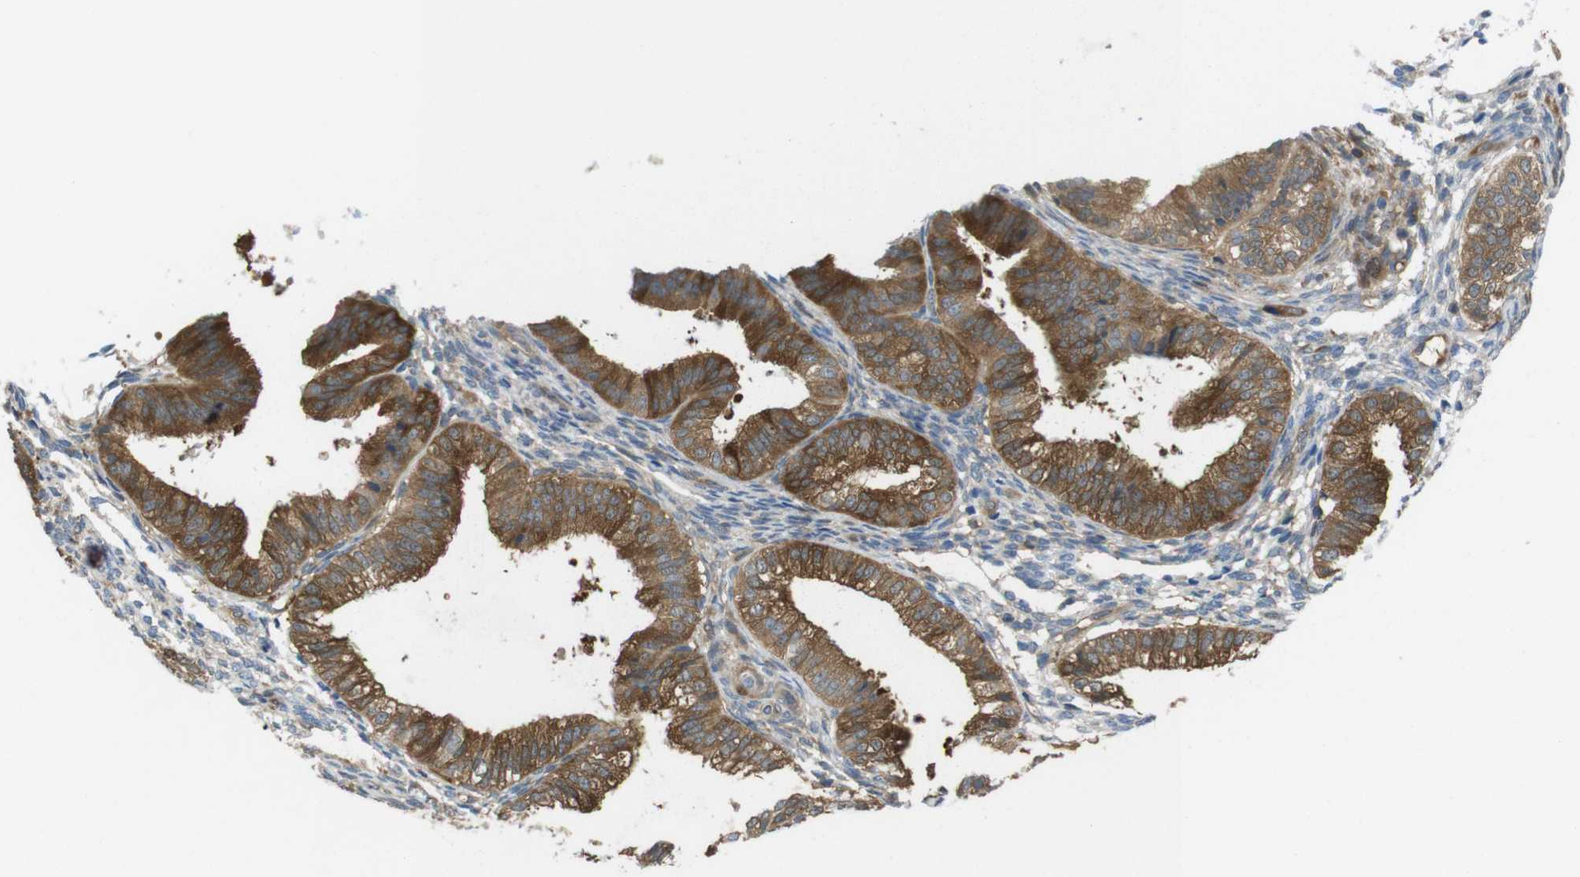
{"staining": {"intensity": "weak", "quantity": "<25%", "location": "cytoplasmic/membranous"}, "tissue": "endometrium", "cell_type": "Cells in endometrial stroma", "image_type": "normal", "snomed": [{"axis": "morphology", "description": "Normal tissue, NOS"}, {"axis": "topography", "description": "Endometrium"}], "caption": "Immunohistochemistry (IHC) histopathology image of unremarkable endometrium: endometrium stained with DAB reveals no significant protein expression in cells in endometrial stroma.", "gene": "MTHFD1L", "patient": {"sex": "female", "age": 39}}